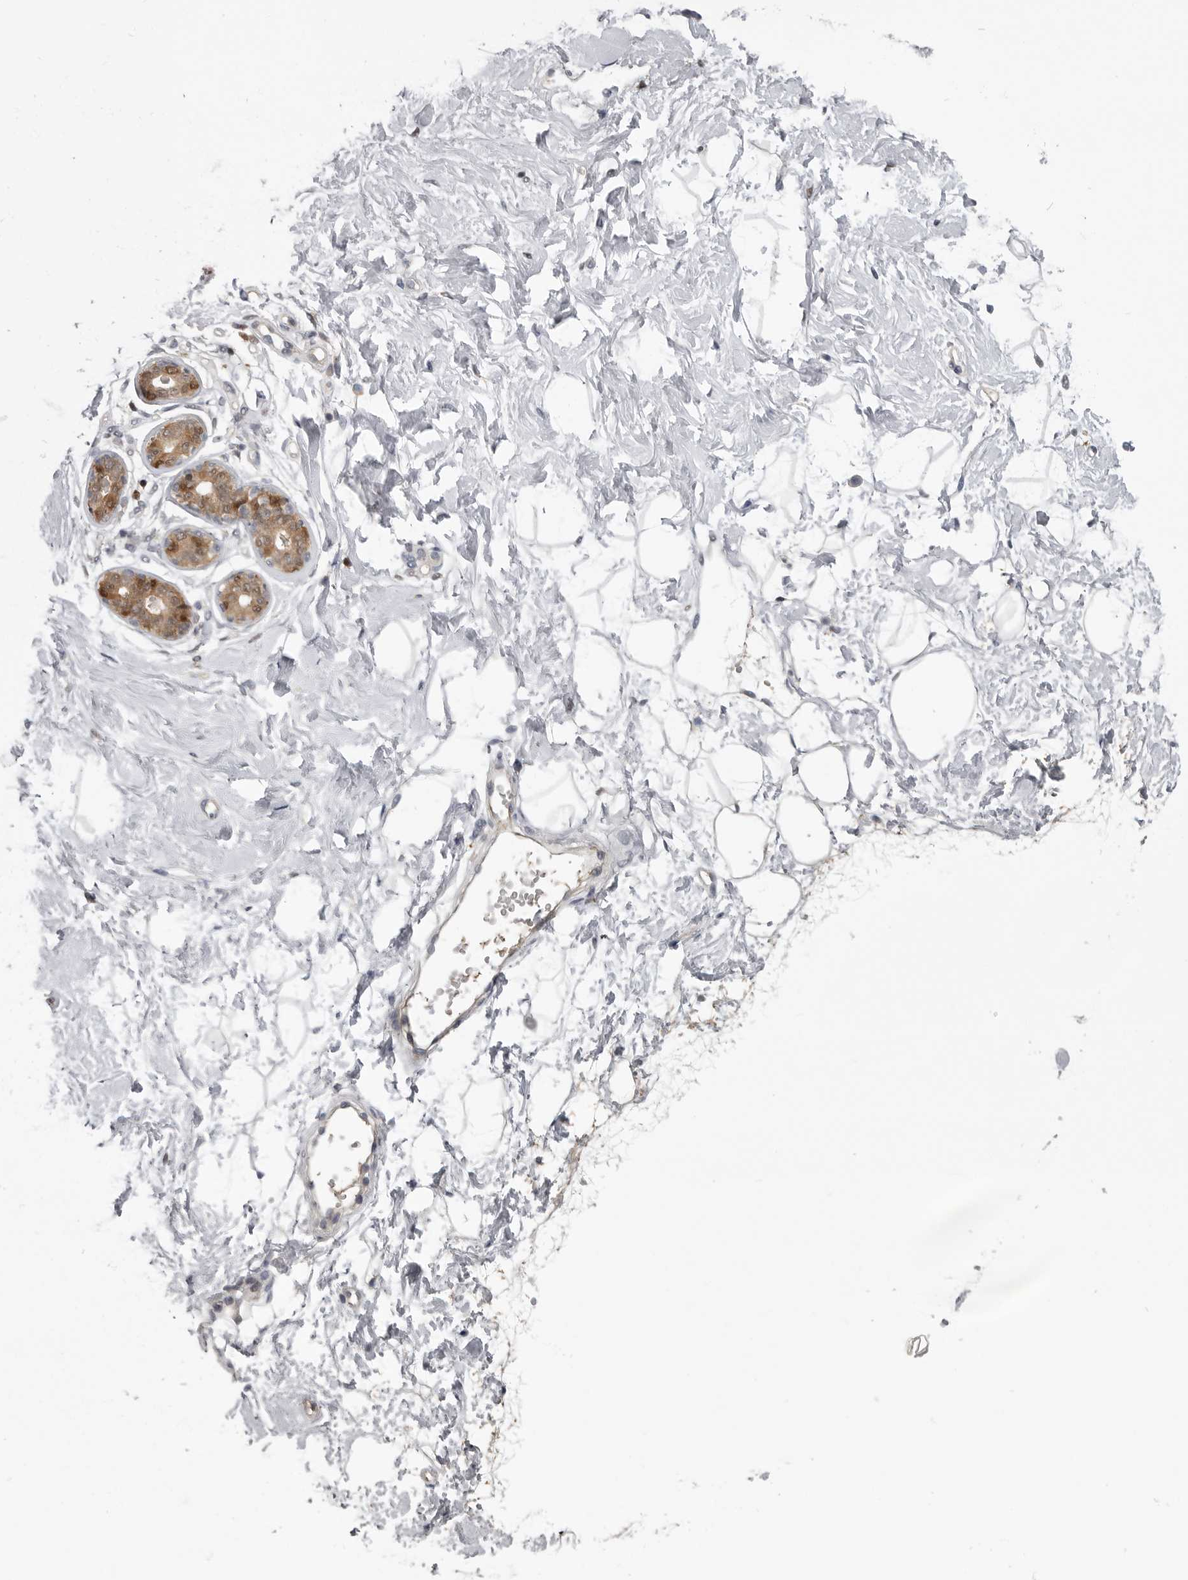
{"staining": {"intensity": "negative", "quantity": "none", "location": "none"}, "tissue": "breast", "cell_type": "Adipocytes", "image_type": "normal", "snomed": [{"axis": "morphology", "description": "Normal tissue, NOS"}, {"axis": "topography", "description": "Breast"}], "caption": "The histopathology image displays no staining of adipocytes in normal breast.", "gene": "MAPK13", "patient": {"sex": "female", "age": 23}}